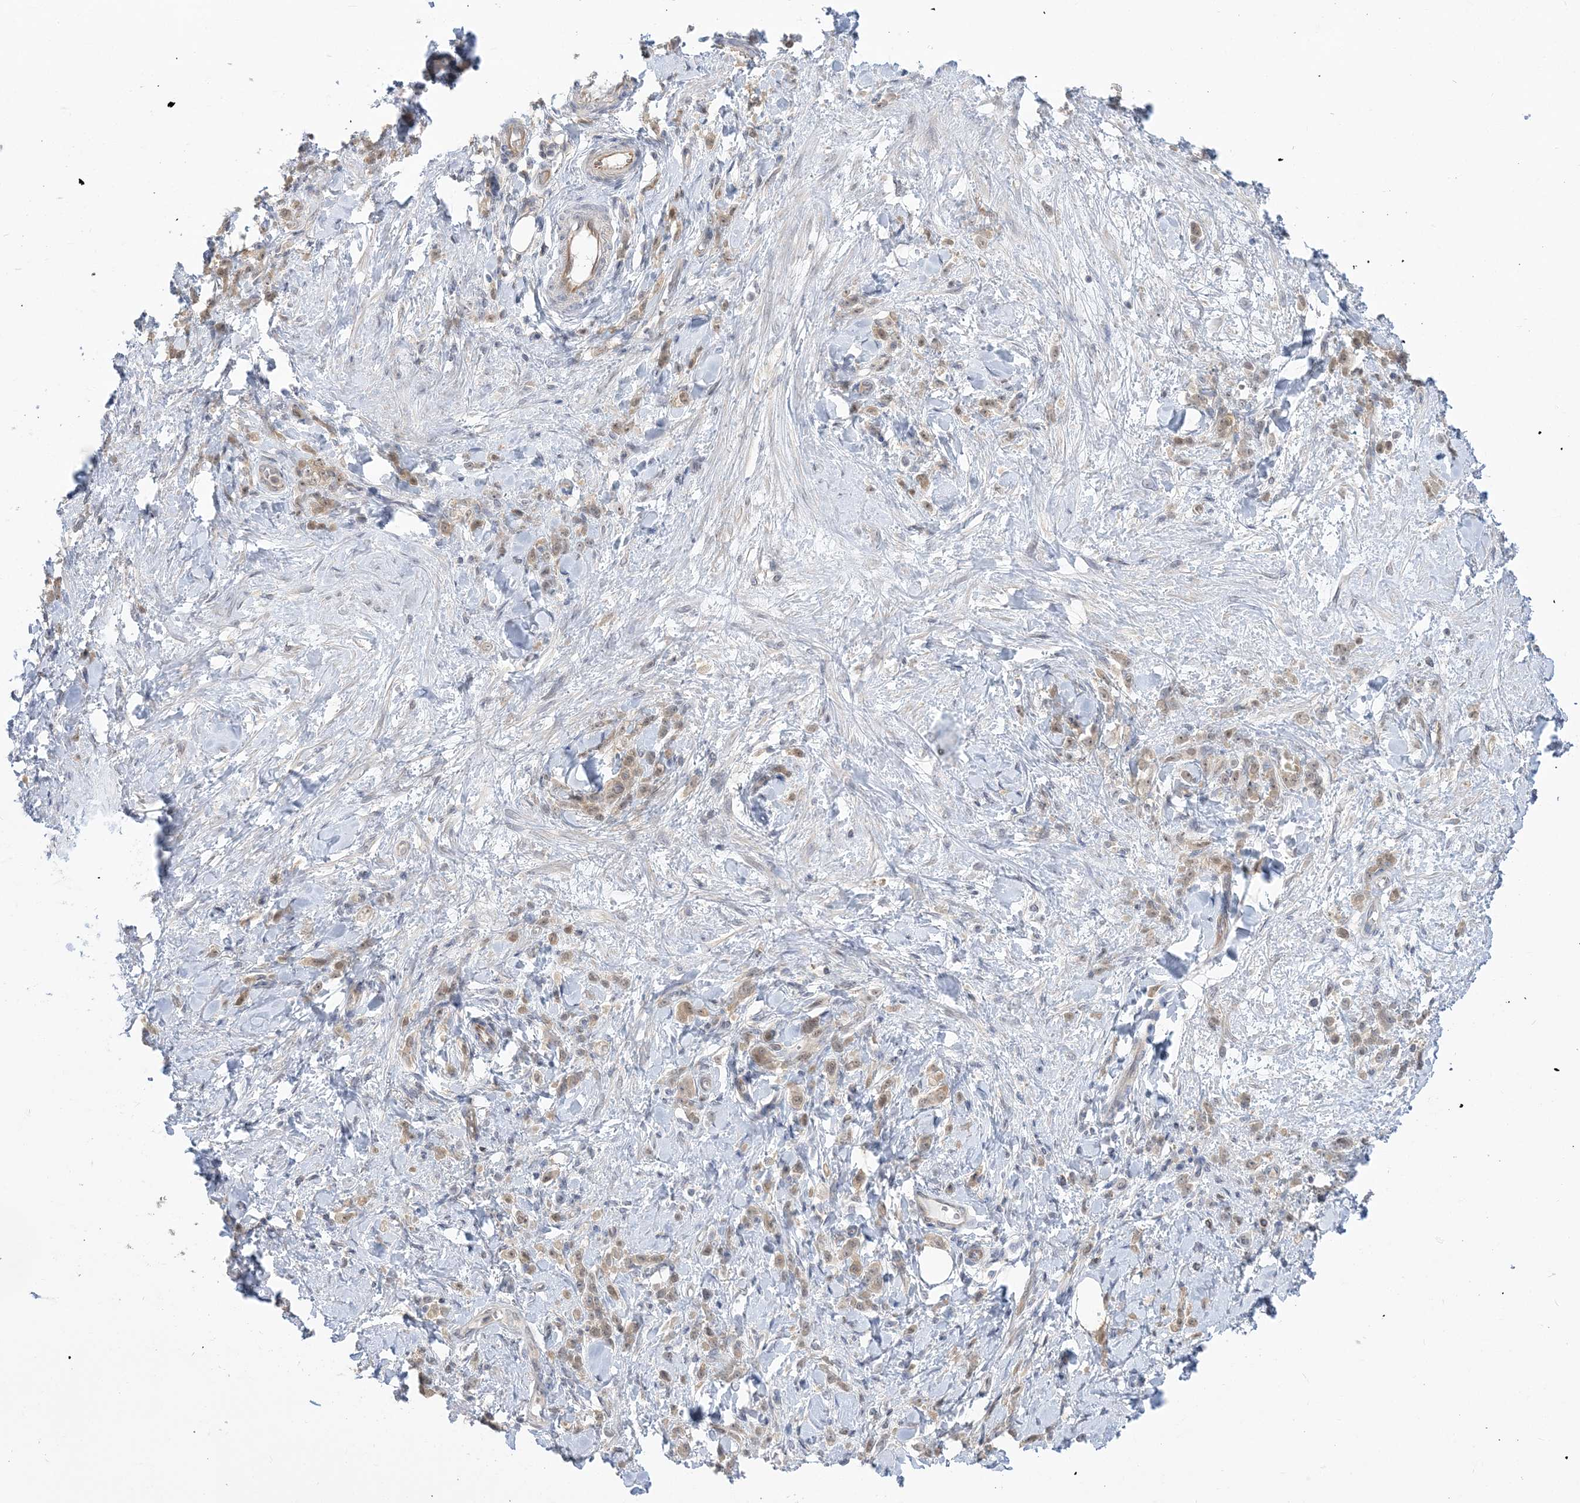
{"staining": {"intensity": "weak", "quantity": ">75%", "location": "cytoplasmic/membranous,nuclear"}, "tissue": "stomach cancer", "cell_type": "Tumor cells", "image_type": "cancer", "snomed": [{"axis": "morphology", "description": "Normal tissue, NOS"}, {"axis": "morphology", "description": "Adenocarcinoma, NOS"}, {"axis": "topography", "description": "Stomach"}], "caption": "Protein staining of adenocarcinoma (stomach) tissue shows weak cytoplasmic/membranous and nuclear expression in approximately >75% of tumor cells.", "gene": "THADA", "patient": {"sex": "male", "age": 82}}